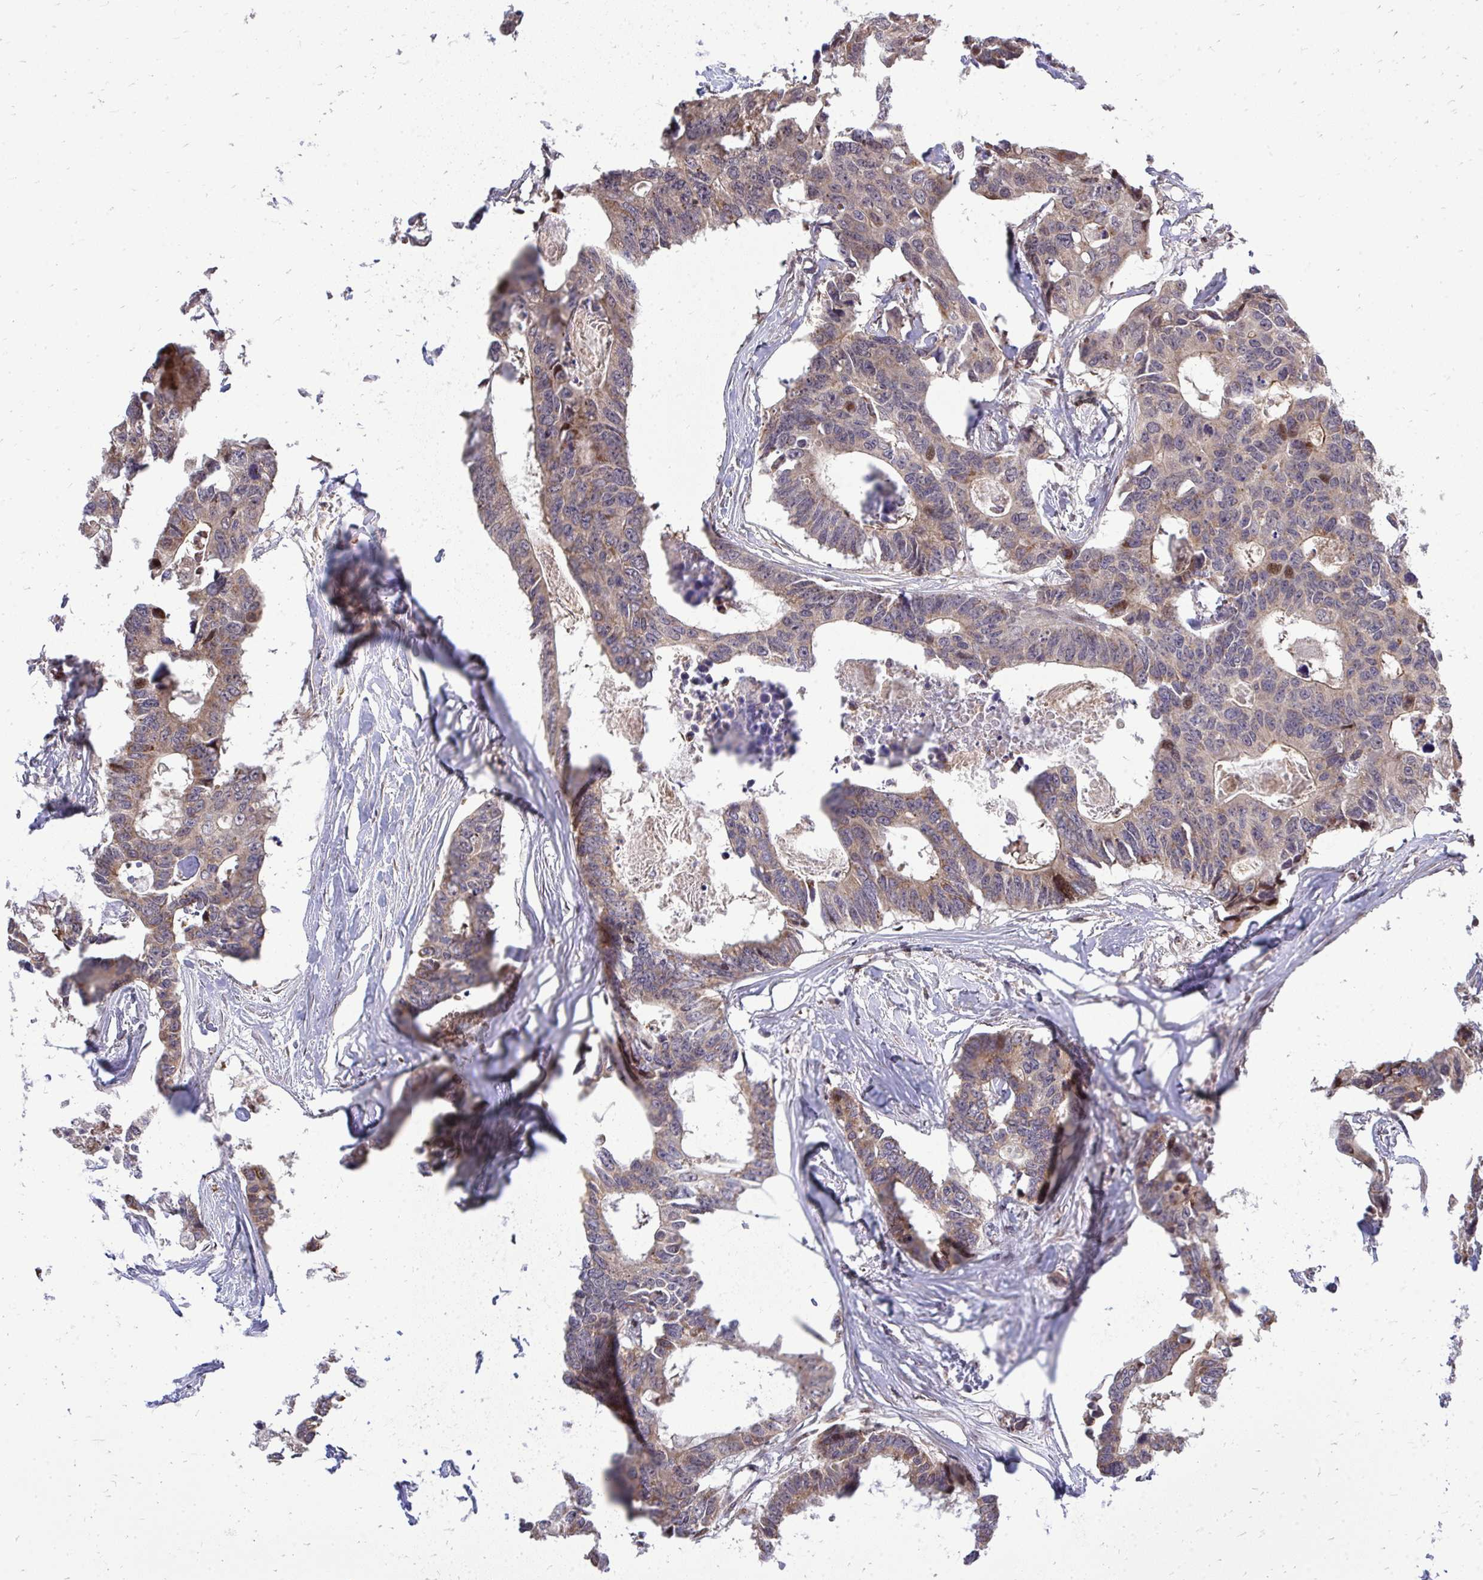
{"staining": {"intensity": "moderate", "quantity": ">75%", "location": "cytoplasmic/membranous,nuclear"}, "tissue": "colorectal cancer", "cell_type": "Tumor cells", "image_type": "cancer", "snomed": [{"axis": "morphology", "description": "Adenocarcinoma, NOS"}, {"axis": "topography", "description": "Rectum"}], "caption": "Protein staining exhibits moderate cytoplasmic/membranous and nuclear expression in about >75% of tumor cells in colorectal cancer (adenocarcinoma).", "gene": "OR8D1", "patient": {"sex": "male", "age": 57}}